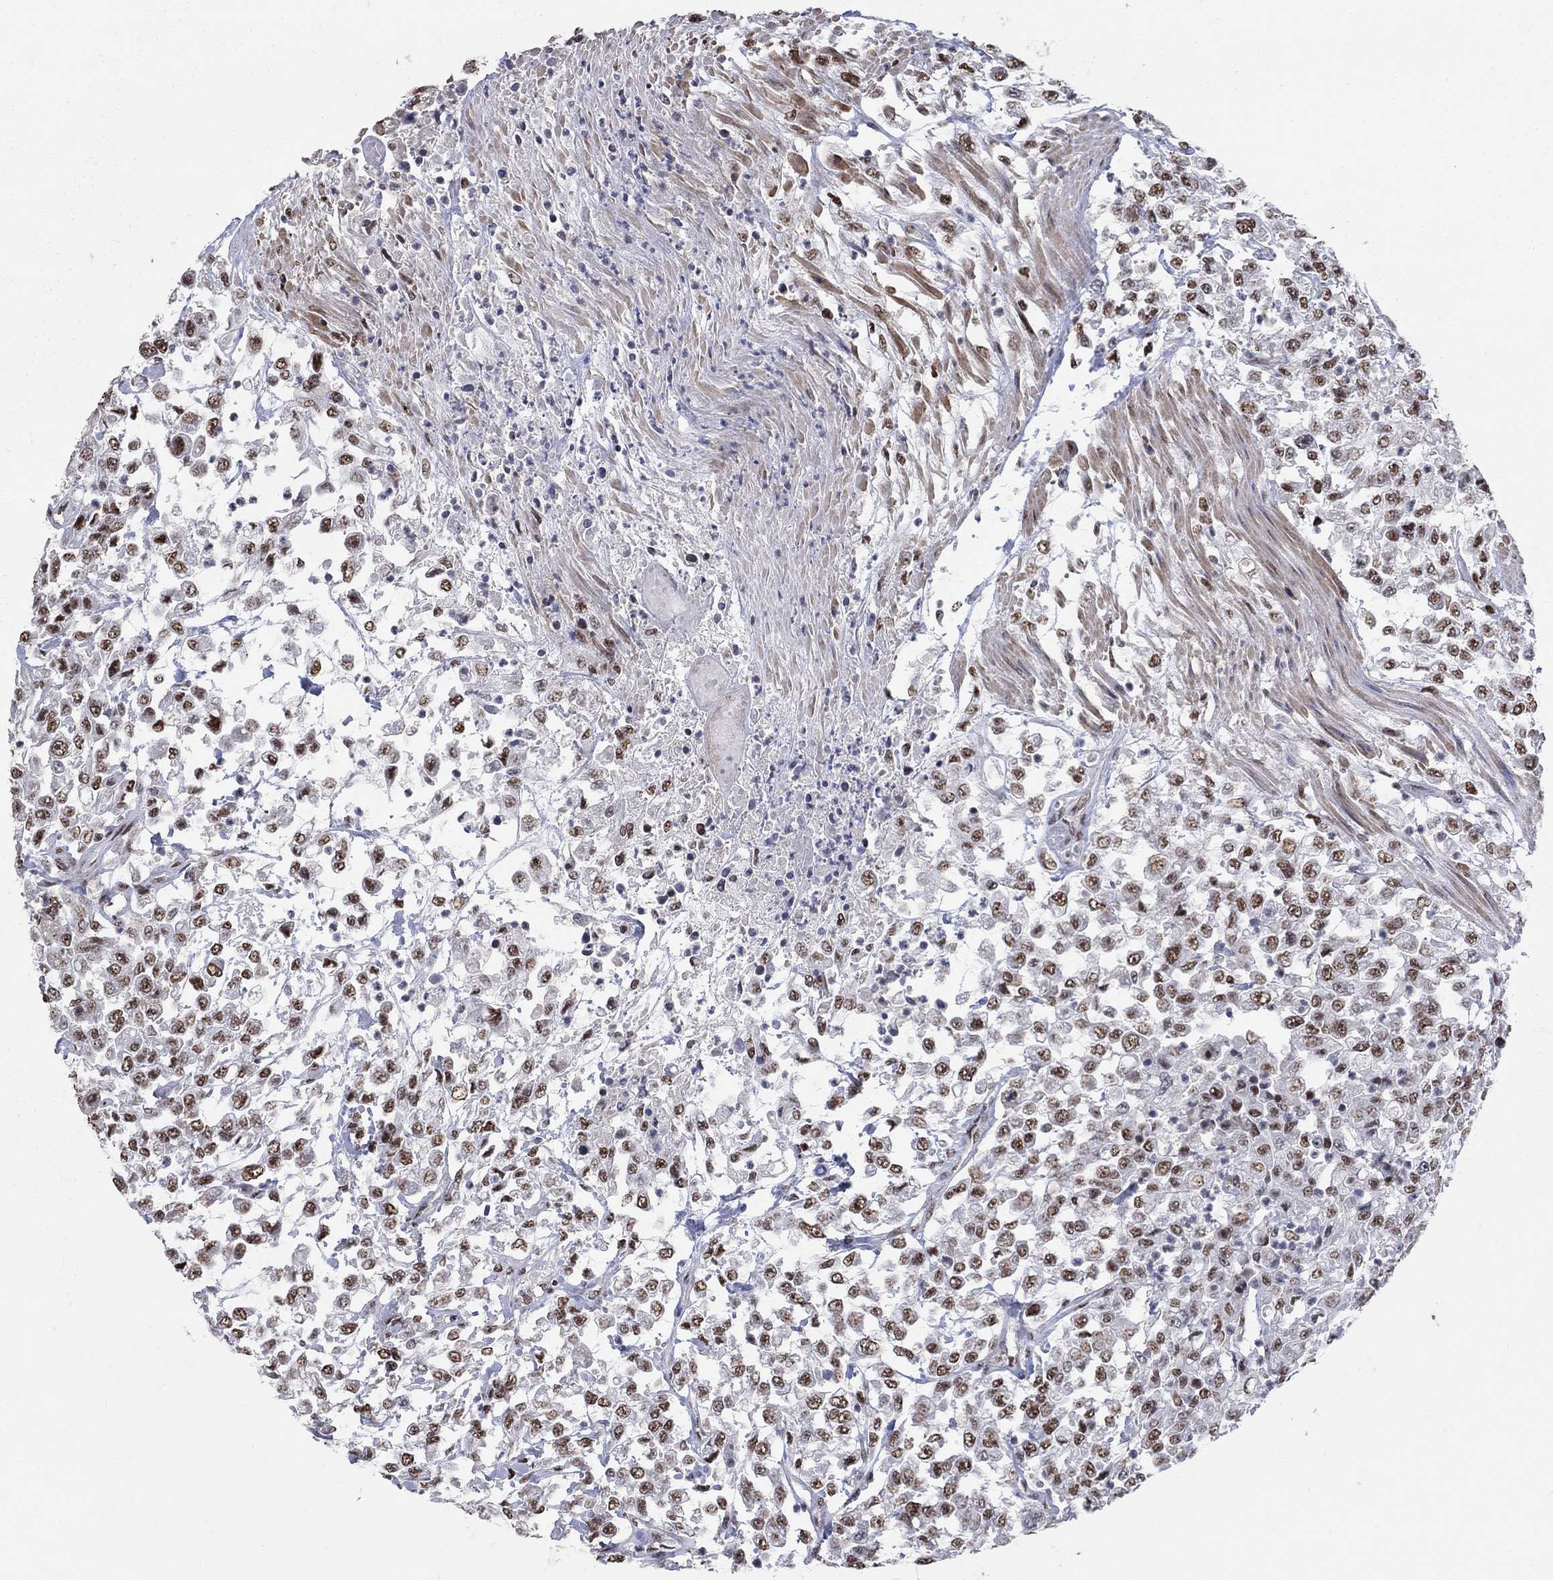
{"staining": {"intensity": "strong", "quantity": ">75%", "location": "nuclear"}, "tissue": "urothelial cancer", "cell_type": "Tumor cells", "image_type": "cancer", "snomed": [{"axis": "morphology", "description": "Urothelial carcinoma, High grade"}, {"axis": "topography", "description": "Urinary bladder"}], "caption": "Protein staining by IHC demonstrates strong nuclear staining in approximately >75% of tumor cells in urothelial carcinoma (high-grade).", "gene": "PNISR", "patient": {"sex": "male", "age": 46}}